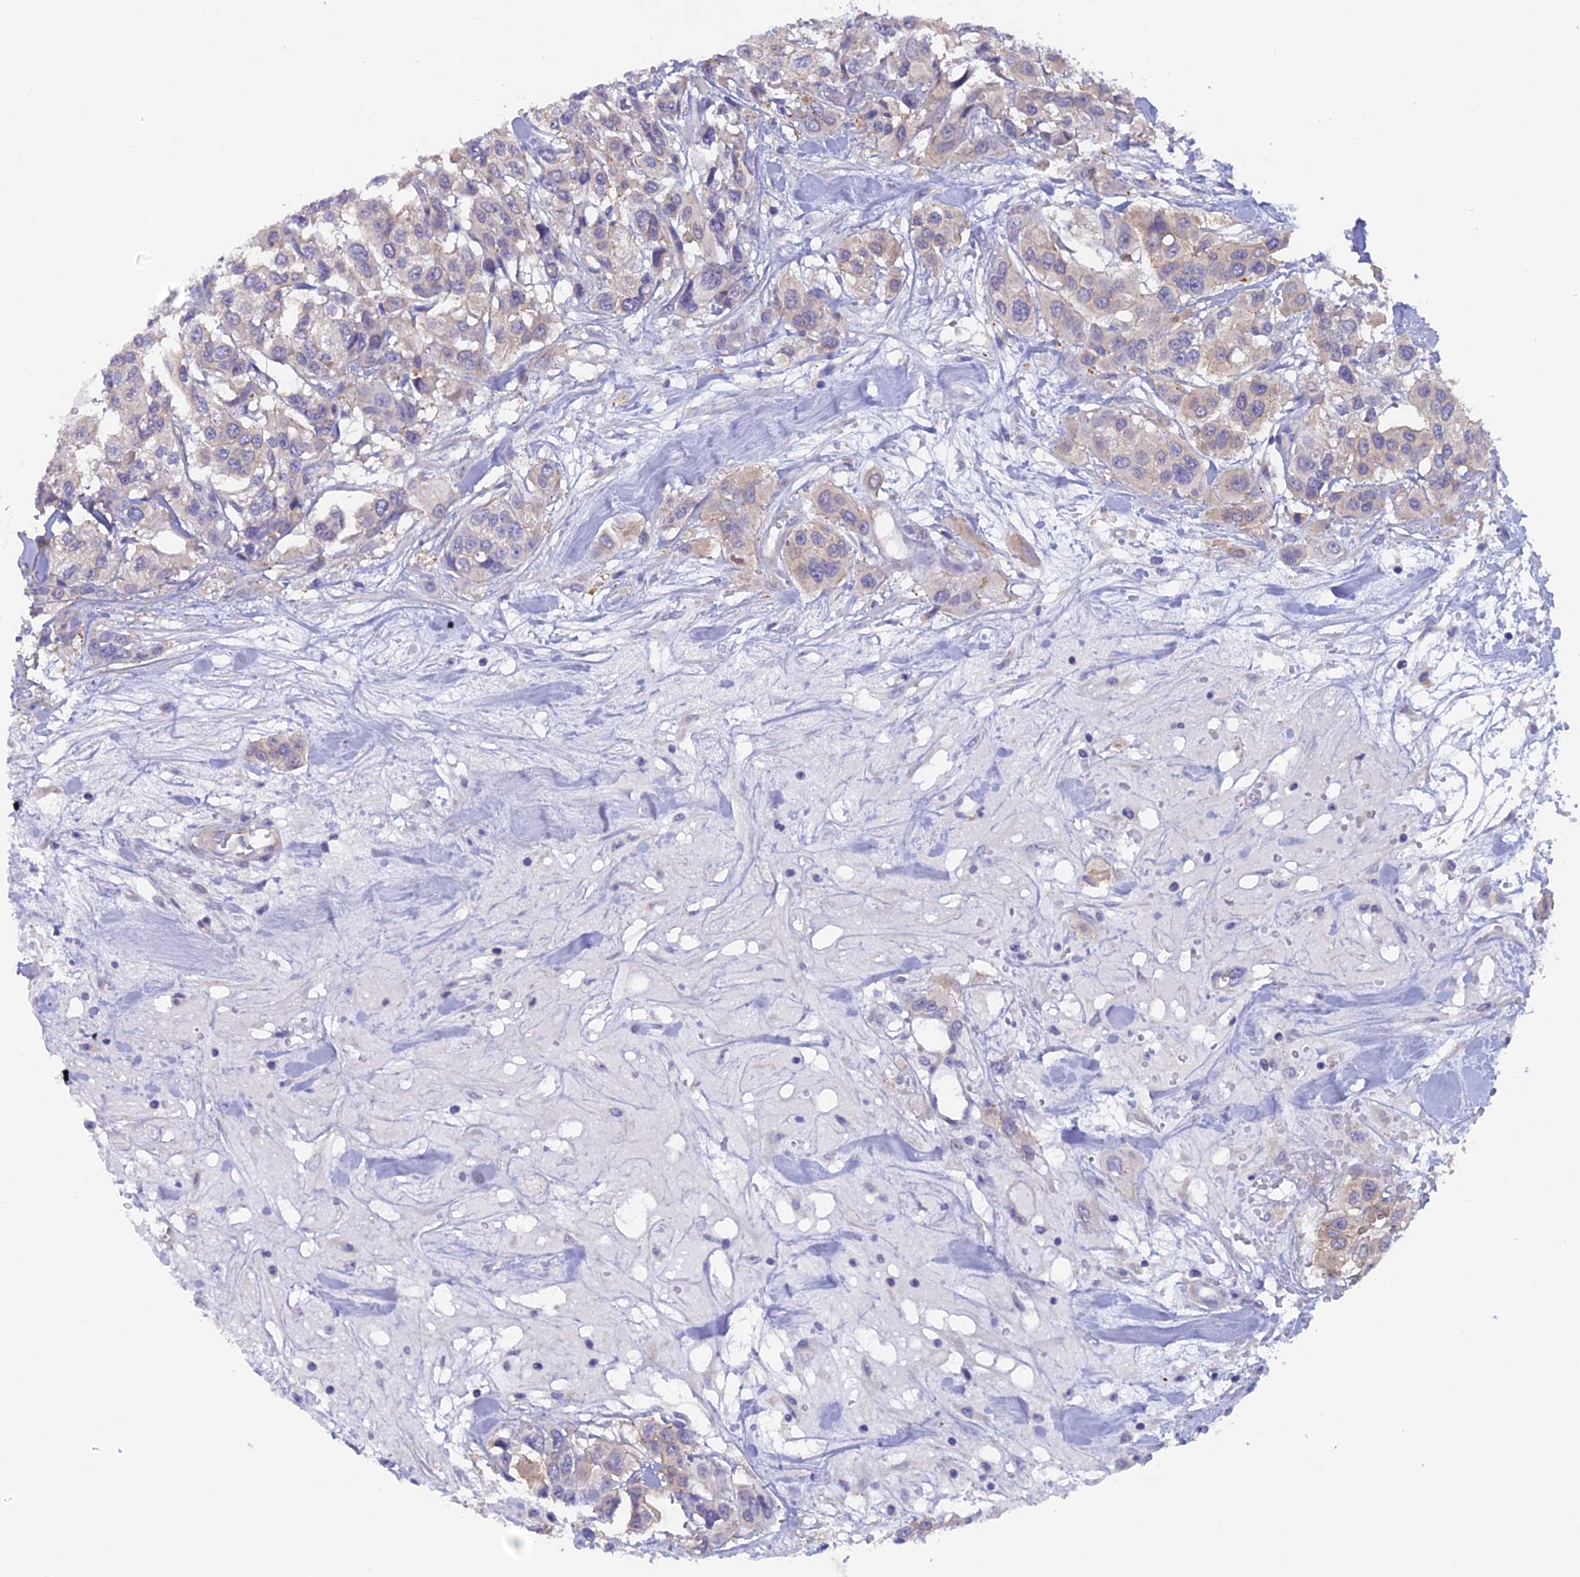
{"staining": {"intensity": "negative", "quantity": "none", "location": "none"}, "tissue": "urothelial cancer", "cell_type": "Tumor cells", "image_type": "cancer", "snomed": [{"axis": "morphology", "description": "Urothelial carcinoma, High grade"}, {"axis": "topography", "description": "Urinary bladder"}], "caption": "Micrograph shows no significant protein staining in tumor cells of urothelial cancer.", "gene": "FZR1", "patient": {"sex": "male", "age": 67}}